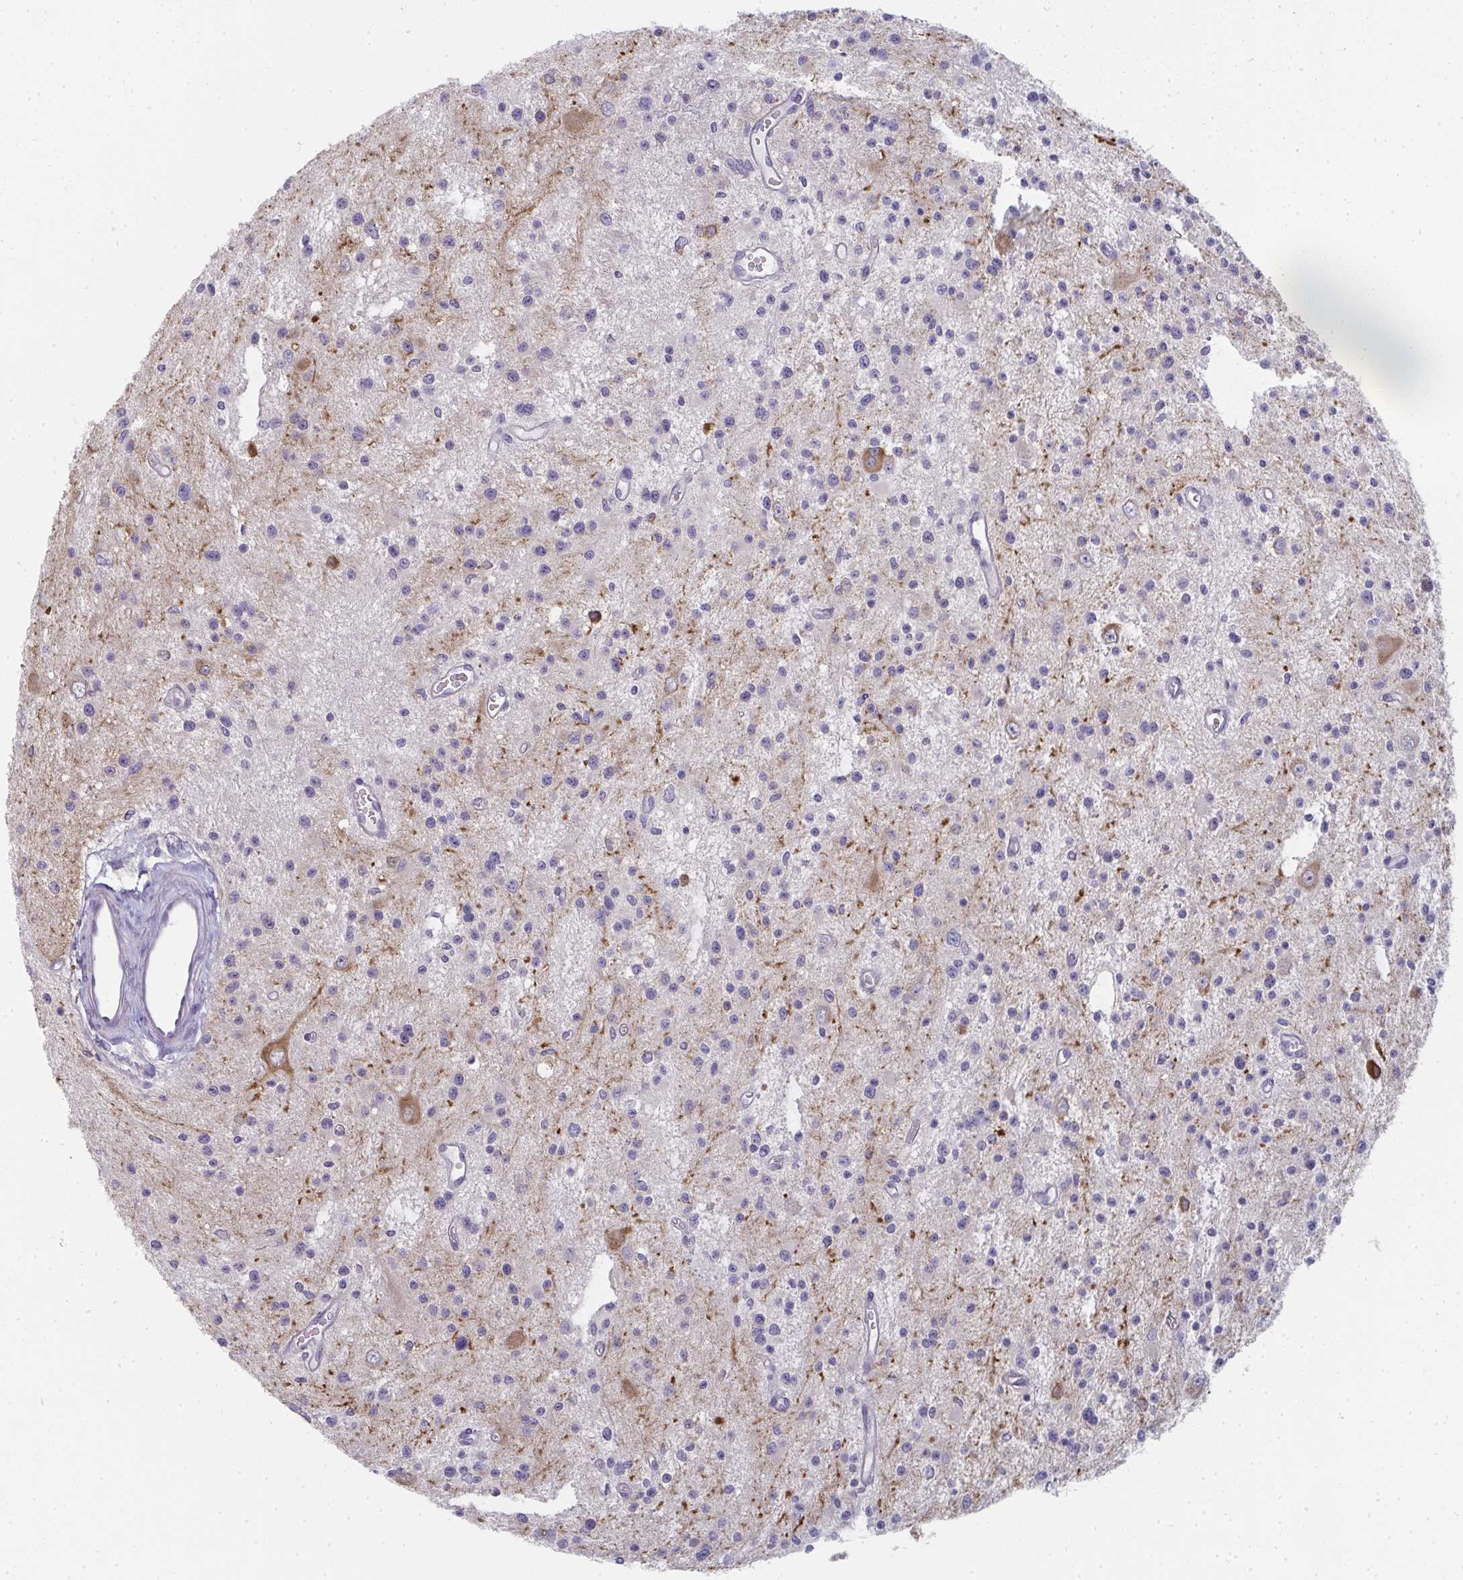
{"staining": {"intensity": "negative", "quantity": "none", "location": "none"}, "tissue": "glioma", "cell_type": "Tumor cells", "image_type": "cancer", "snomed": [{"axis": "morphology", "description": "Glioma, malignant, Low grade"}, {"axis": "topography", "description": "Brain"}], "caption": "A high-resolution image shows IHC staining of malignant glioma (low-grade), which exhibits no significant staining in tumor cells.", "gene": "SHB", "patient": {"sex": "male", "age": 43}}